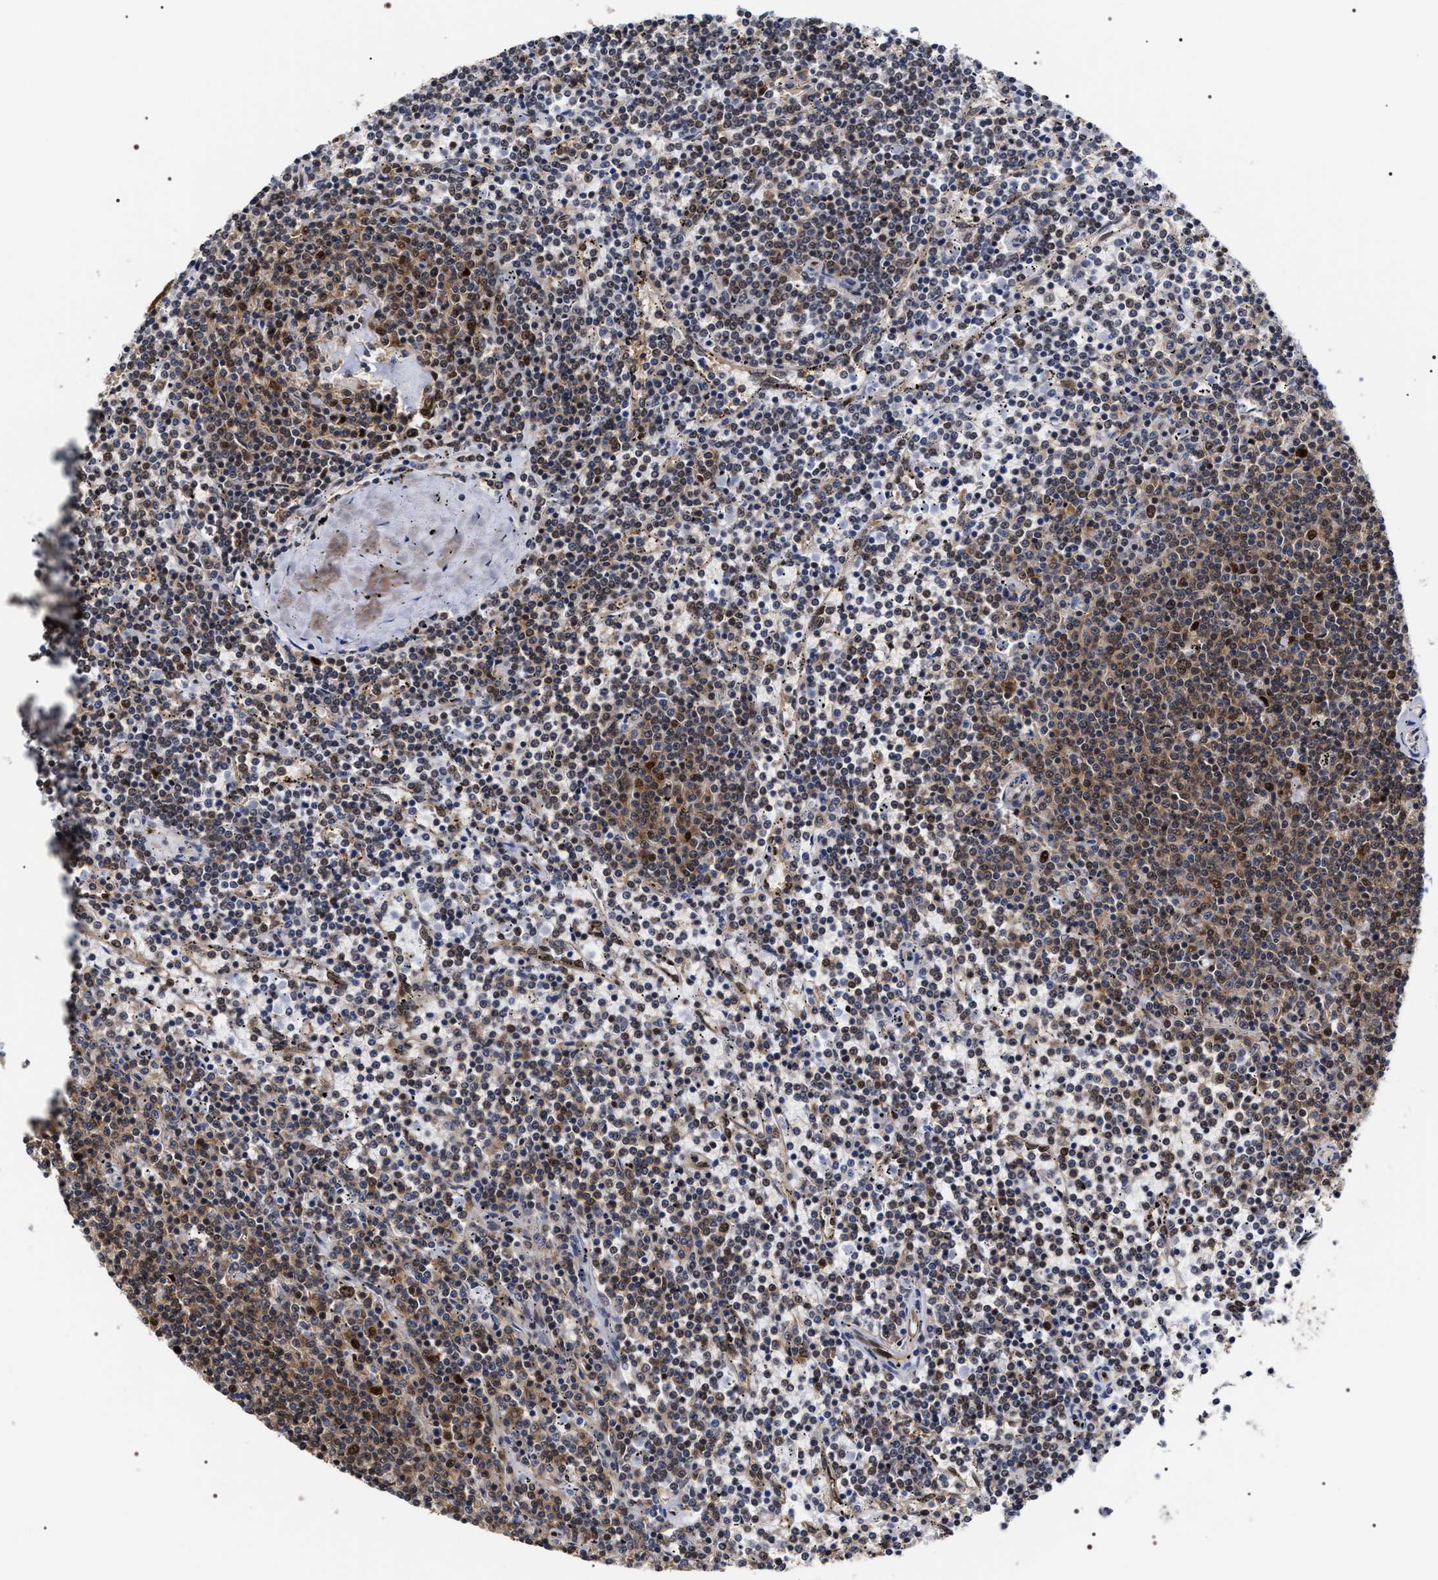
{"staining": {"intensity": "moderate", "quantity": ">75%", "location": "cytoplasmic/membranous,nuclear"}, "tissue": "lymphoma", "cell_type": "Tumor cells", "image_type": "cancer", "snomed": [{"axis": "morphology", "description": "Malignant lymphoma, non-Hodgkin's type, Low grade"}, {"axis": "topography", "description": "Spleen"}], "caption": "A brown stain shows moderate cytoplasmic/membranous and nuclear staining of a protein in human malignant lymphoma, non-Hodgkin's type (low-grade) tumor cells.", "gene": "BAG6", "patient": {"sex": "female", "age": 50}}